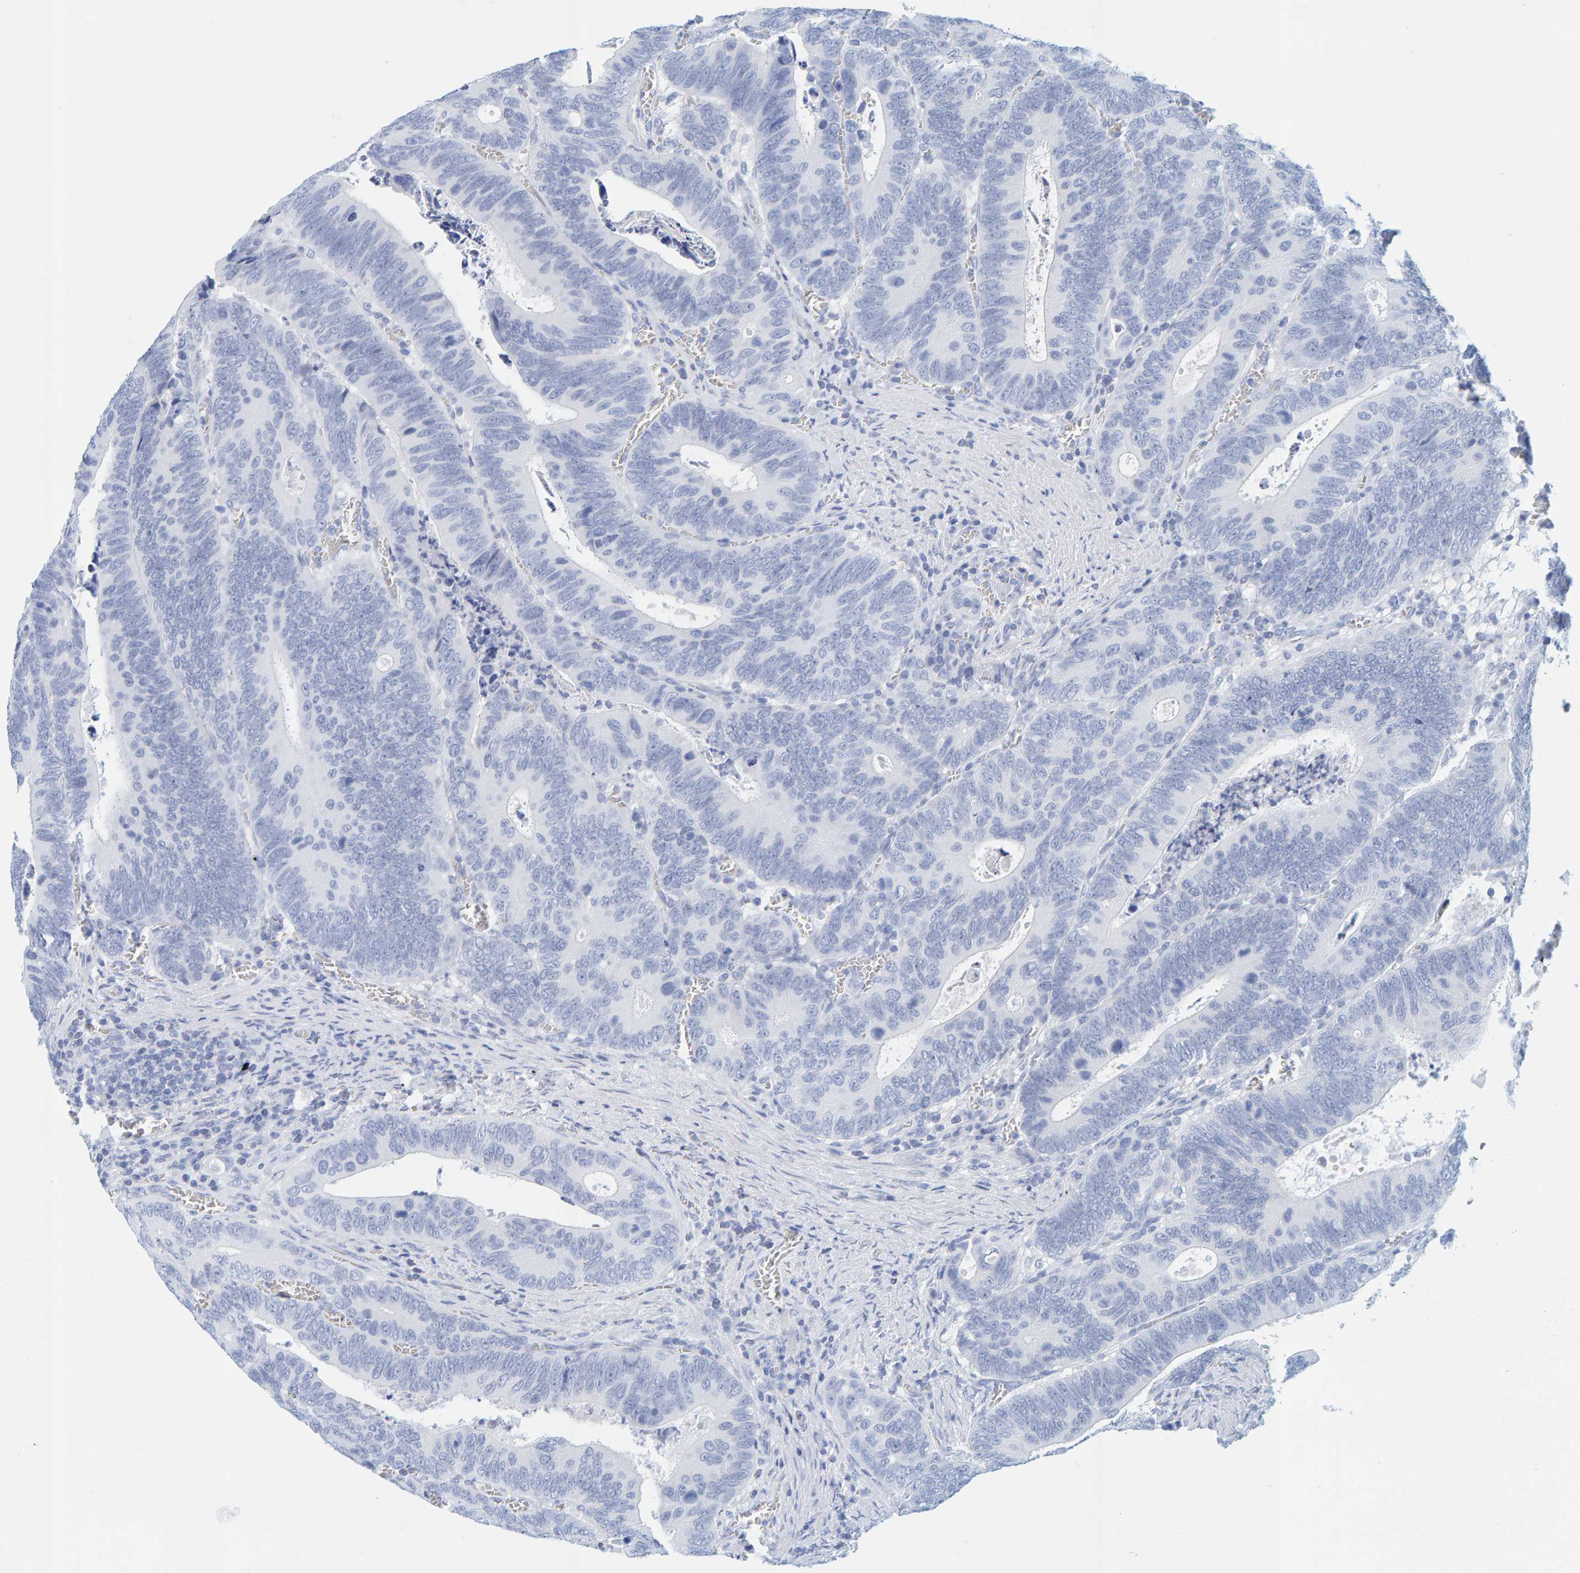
{"staining": {"intensity": "negative", "quantity": "none", "location": "none"}, "tissue": "colorectal cancer", "cell_type": "Tumor cells", "image_type": "cancer", "snomed": [{"axis": "morphology", "description": "Inflammation, NOS"}, {"axis": "morphology", "description": "Adenocarcinoma, NOS"}, {"axis": "topography", "description": "Colon"}], "caption": "Immunohistochemistry (IHC) micrograph of neoplastic tissue: colorectal cancer stained with DAB (3,3'-diaminobenzidine) displays no significant protein positivity in tumor cells.", "gene": "SFTPC", "patient": {"sex": "male", "age": 72}}